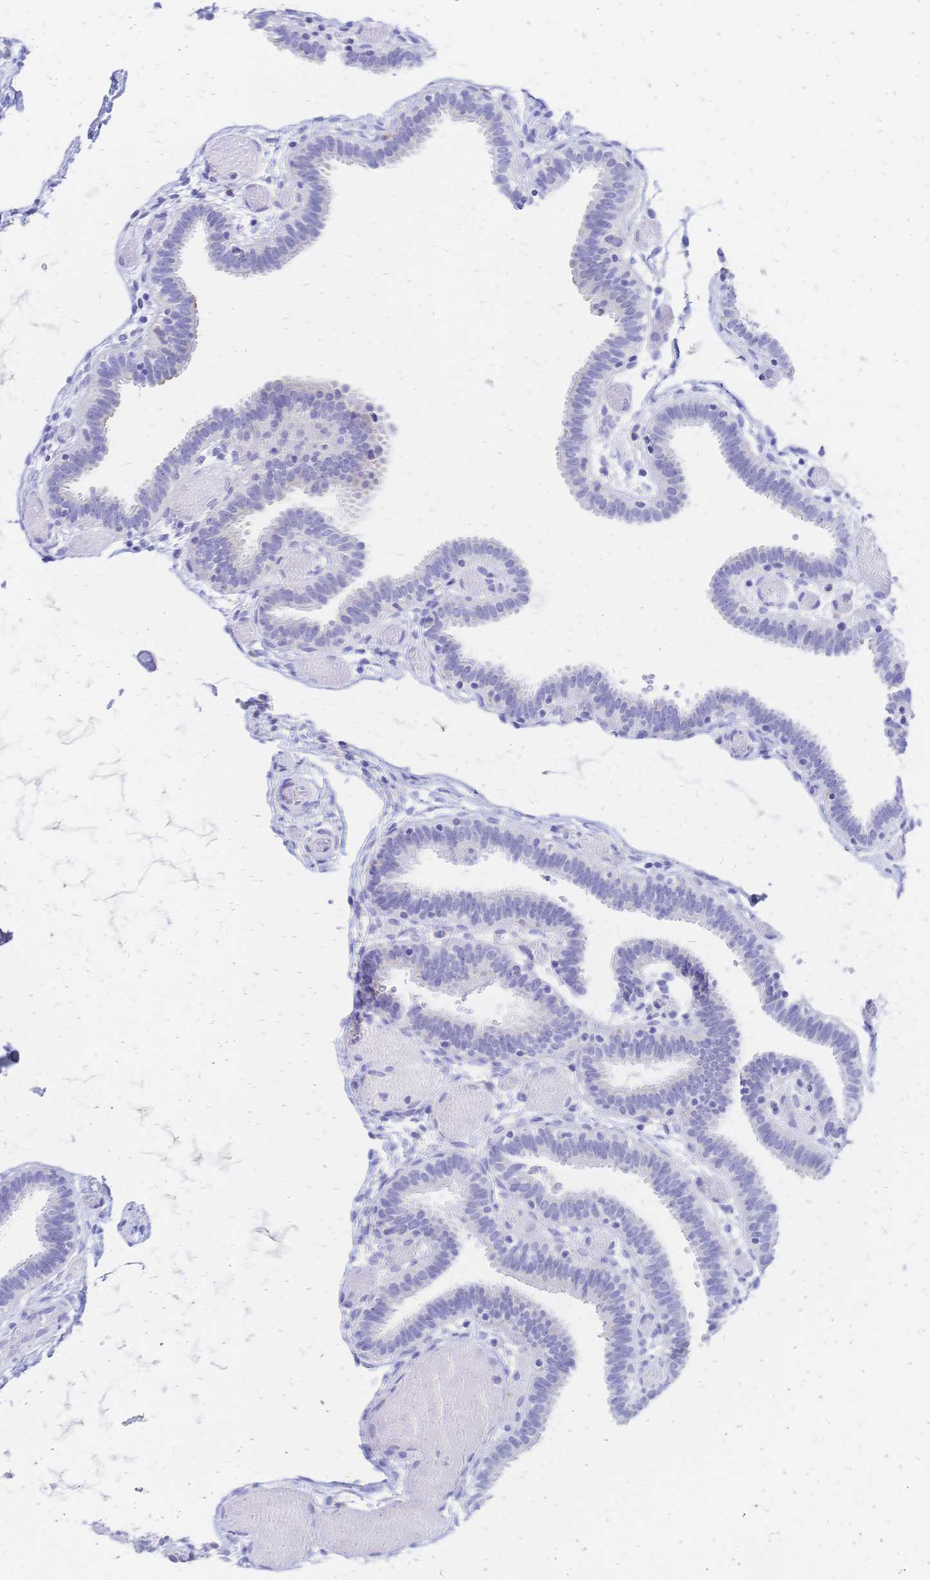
{"staining": {"intensity": "negative", "quantity": "none", "location": "none"}, "tissue": "fallopian tube", "cell_type": "Glandular cells", "image_type": "normal", "snomed": [{"axis": "morphology", "description": "Normal tissue, NOS"}, {"axis": "topography", "description": "Fallopian tube"}], "caption": "Immunohistochemical staining of normal human fallopian tube shows no significant staining in glandular cells. (Brightfield microscopy of DAB (3,3'-diaminobenzidine) immunohistochemistry (IHC) at high magnification).", "gene": "SLC5A1", "patient": {"sex": "female", "age": 37}}